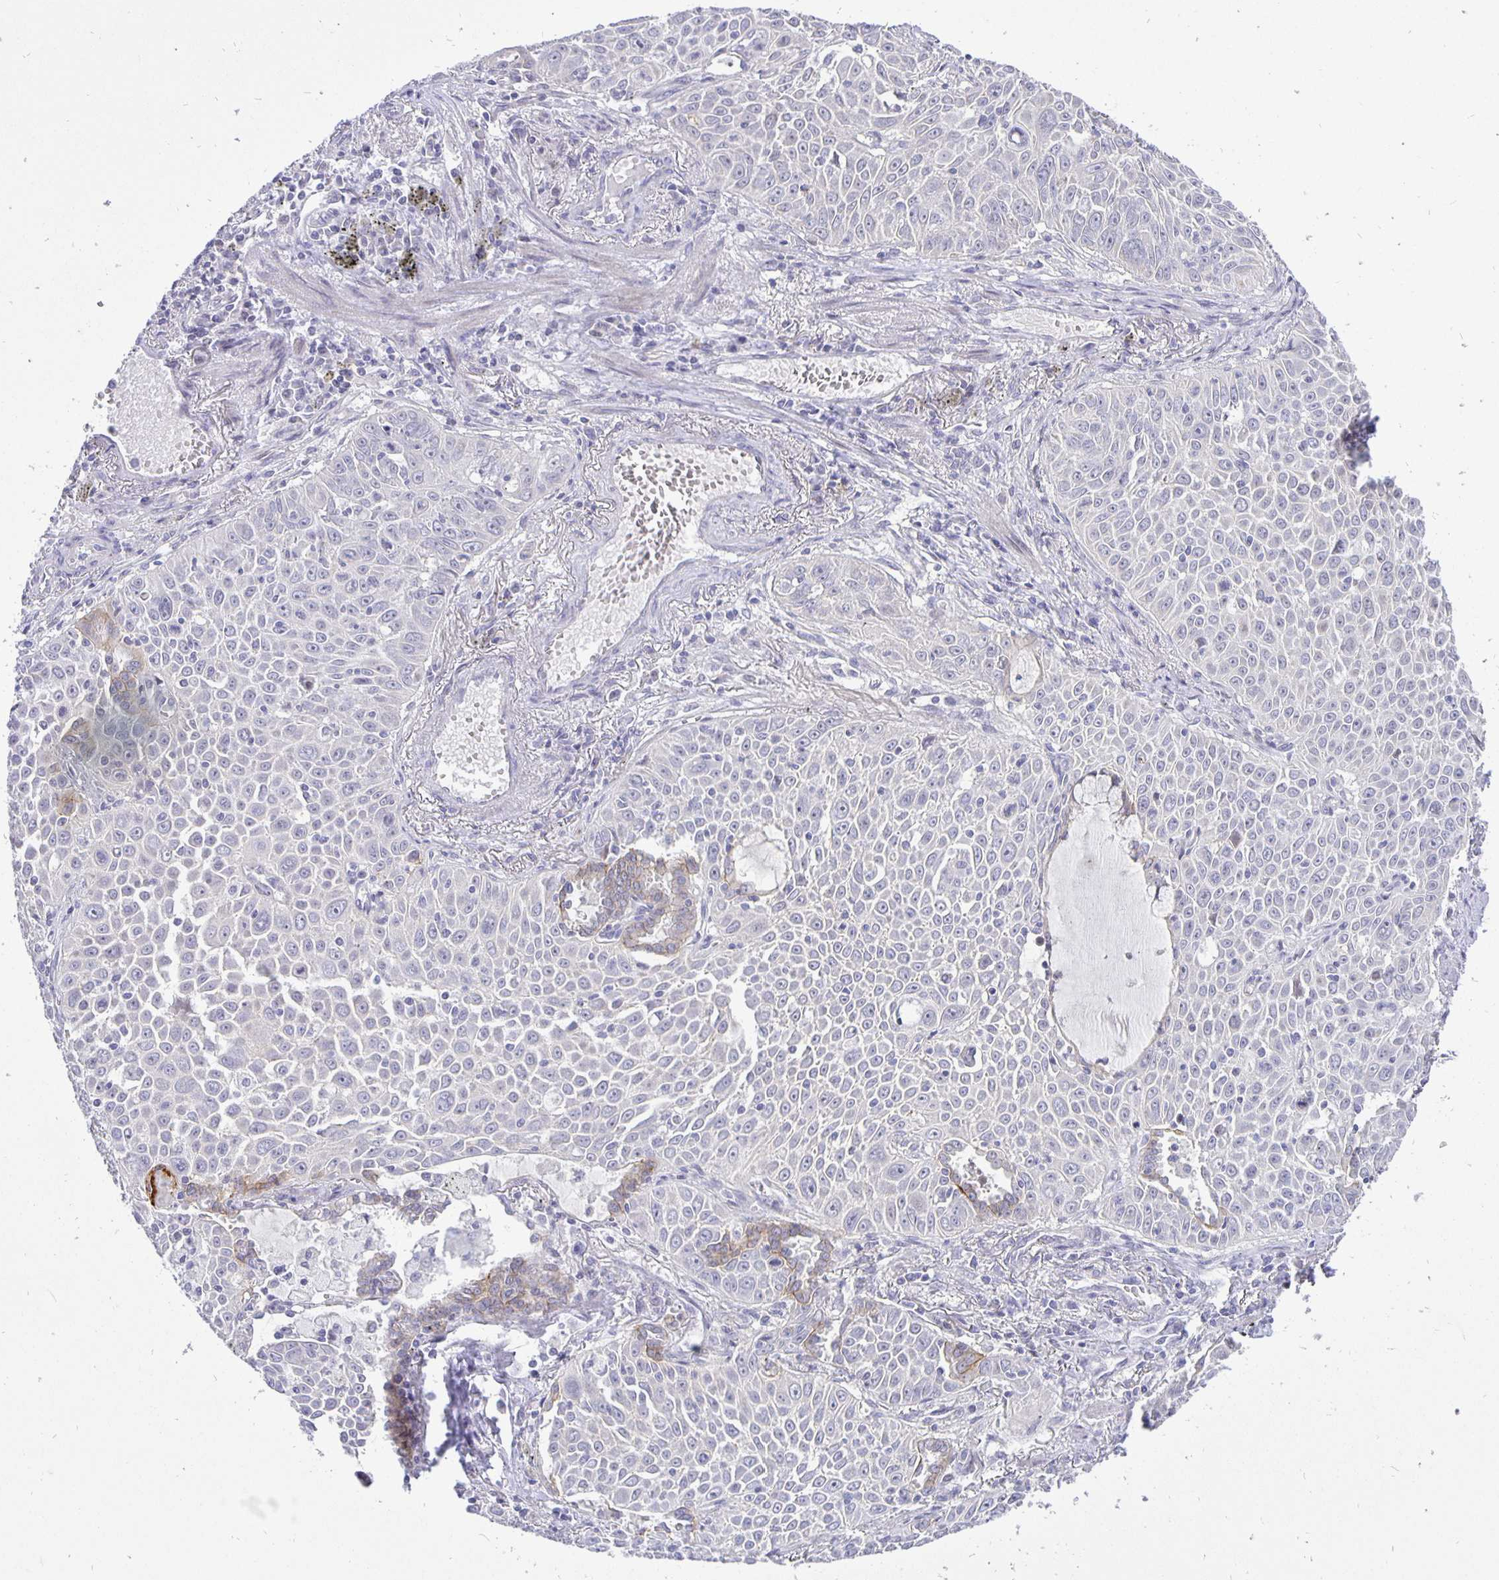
{"staining": {"intensity": "negative", "quantity": "none", "location": "none"}, "tissue": "lung cancer", "cell_type": "Tumor cells", "image_type": "cancer", "snomed": [{"axis": "morphology", "description": "Squamous cell carcinoma, NOS"}, {"axis": "morphology", "description": "Squamous cell carcinoma, metastatic, NOS"}, {"axis": "topography", "description": "Lymph node"}, {"axis": "topography", "description": "Lung"}], "caption": "Tumor cells are negative for brown protein staining in lung cancer (squamous cell carcinoma).", "gene": "ERBB2", "patient": {"sex": "female", "age": 62}}